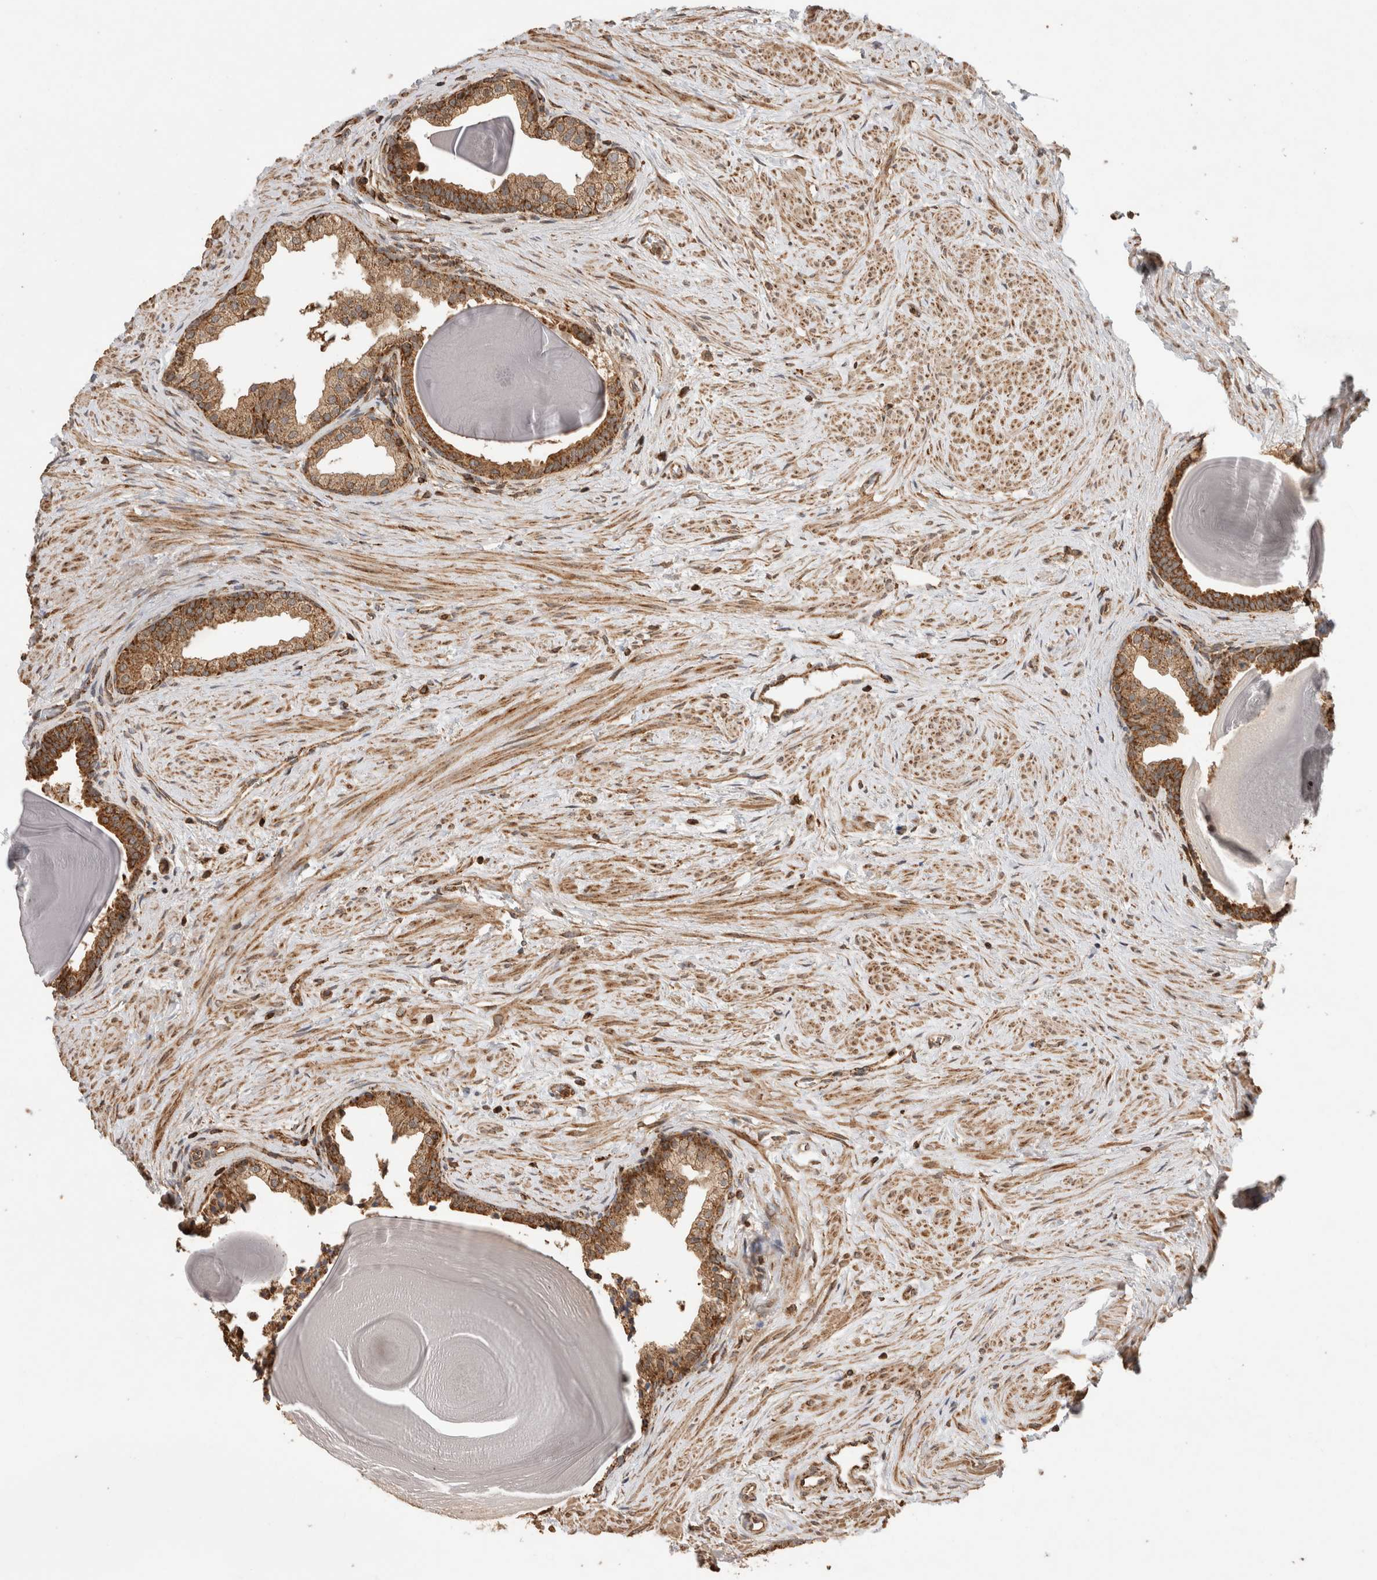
{"staining": {"intensity": "strong", "quantity": ">75%", "location": "cytoplasmic/membranous"}, "tissue": "prostate", "cell_type": "Glandular cells", "image_type": "normal", "snomed": [{"axis": "morphology", "description": "Normal tissue, NOS"}, {"axis": "topography", "description": "Prostate"}], "caption": "Immunohistochemistry histopathology image of benign human prostate stained for a protein (brown), which displays high levels of strong cytoplasmic/membranous staining in approximately >75% of glandular cells.", "gene": "IMMP2L", "patient": {"sex": "male", "age": 48}}